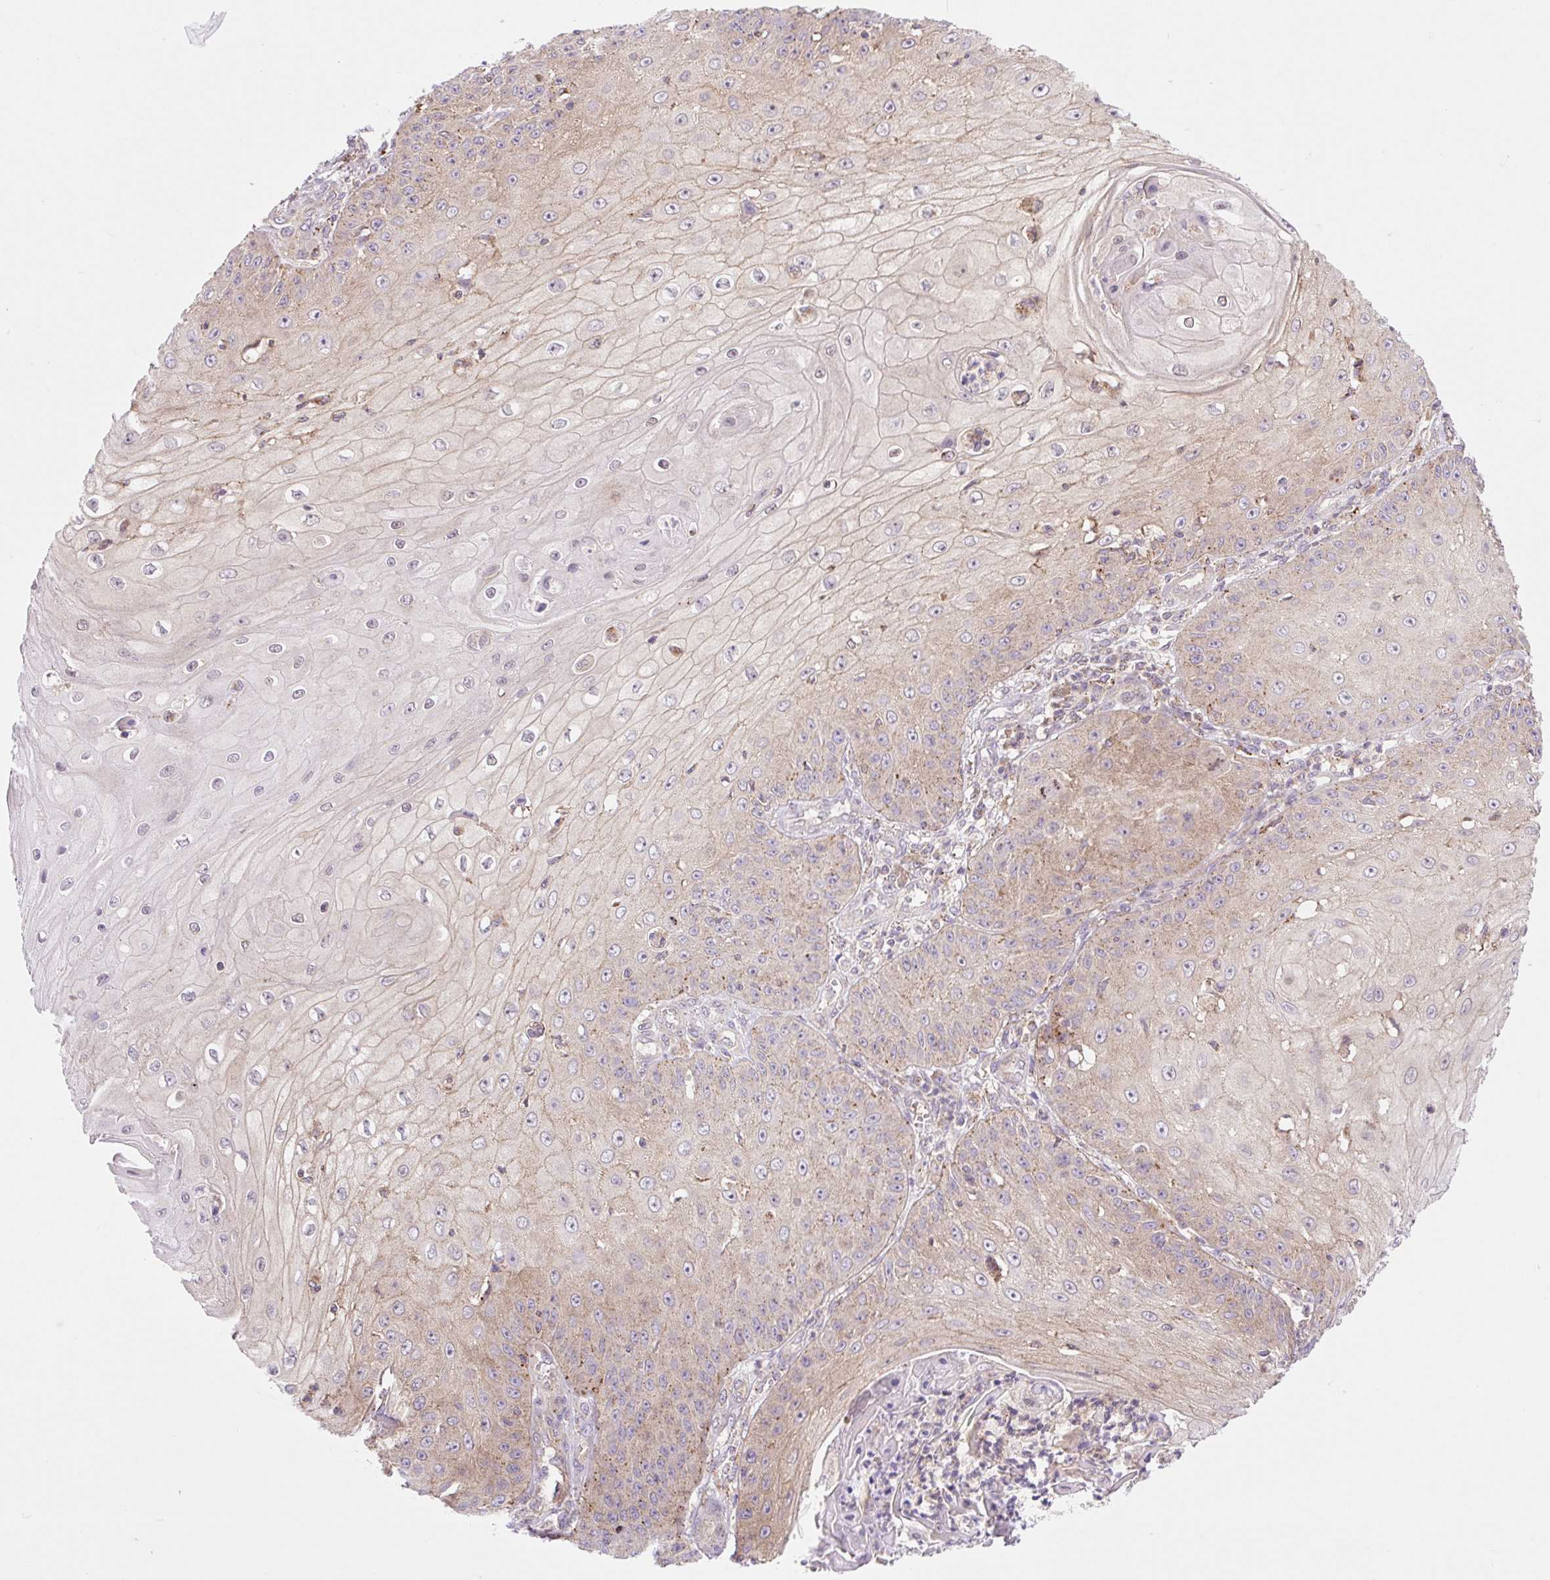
{"staining": {"intensity": "moderate", "quantity": "25%-75%", "location": "cytoplasmic/membranous"}, "tissue": "skin cancer", "cell_type": "Tumor cells", "image_type": "cancer", "snomed": [{"axis": "morphology", "description": "Squamous cell carcinoma, NOS"}, {"axis": "topography", "description": "Skin"}], "caption": "Immunohistochemistry (IHC) image of neoplastic tissue: human skin cancer stained using immunohistochemistry reveals medium levels of moderate protein expression localized specifically in the cytoplasmic/membranous of tumor cells, appearing as a cytoplasmic/membranous brown color.", "gene": "VPS4A", "patient": {"sex": "male", "age": 70}}